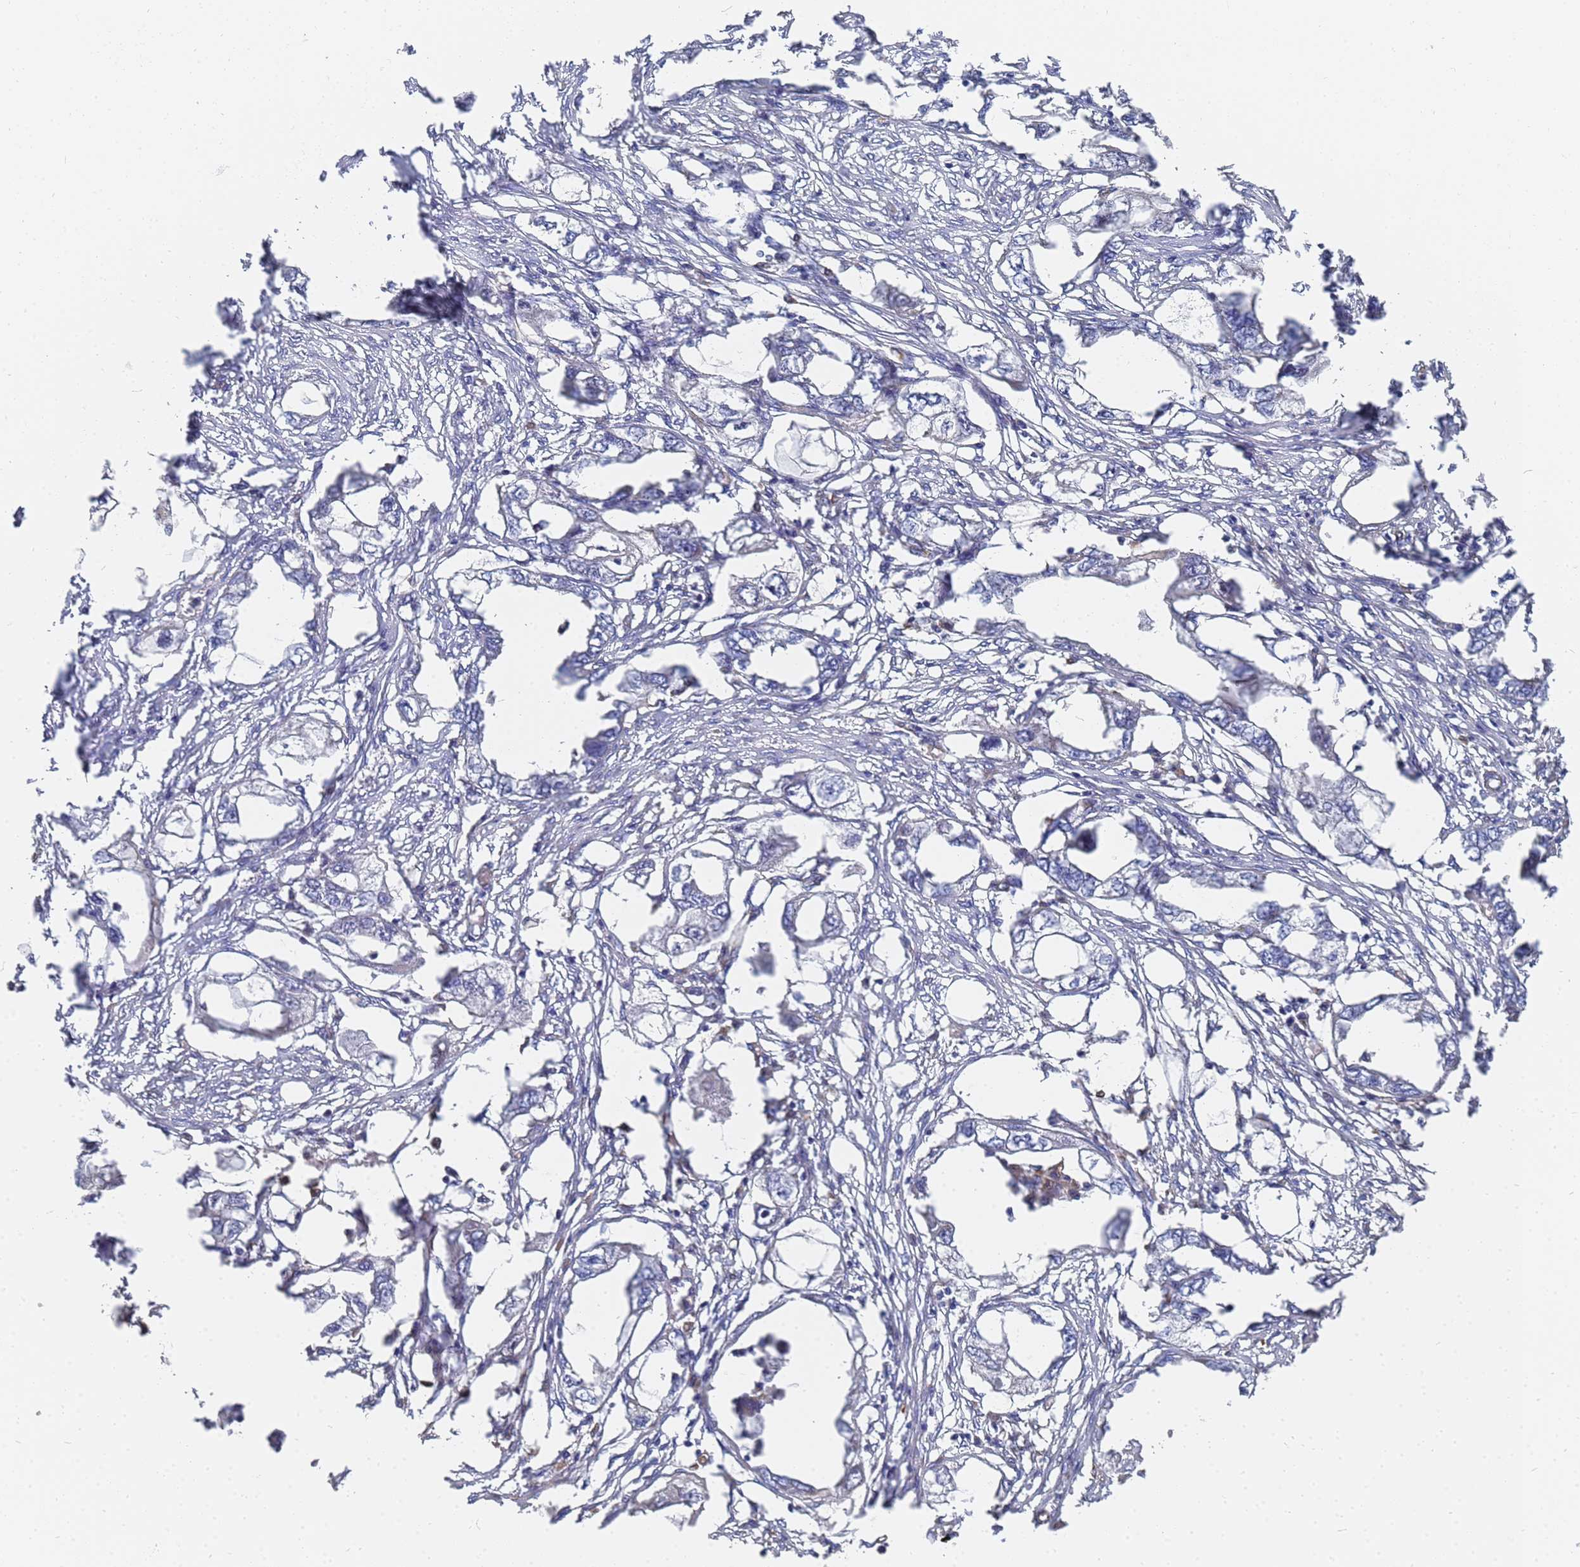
{"staining": {"intensity": "negative", "quantity": "none", "location": "none"}, "tissue": "endometrial cancer", "cell_type": "Tumor cells", "image_type": "cancer", "snomed": [{"axis": "morphology", "description": "Adenocarcinoma, NOS"}, {"axis": "morphology", "description": "Adenocarcinoma, metastatic, NOS"}, {"axis": "topography", "description": "Adipose tissue"}, {"axis": "topography", "description": "Endometrium"}], "caption": "Tumor cells show no significant staining in metastatic adenocarcinoma (endometrial).", "gene": "SYT13", "patient": {"sex": "female", "age": 67}}